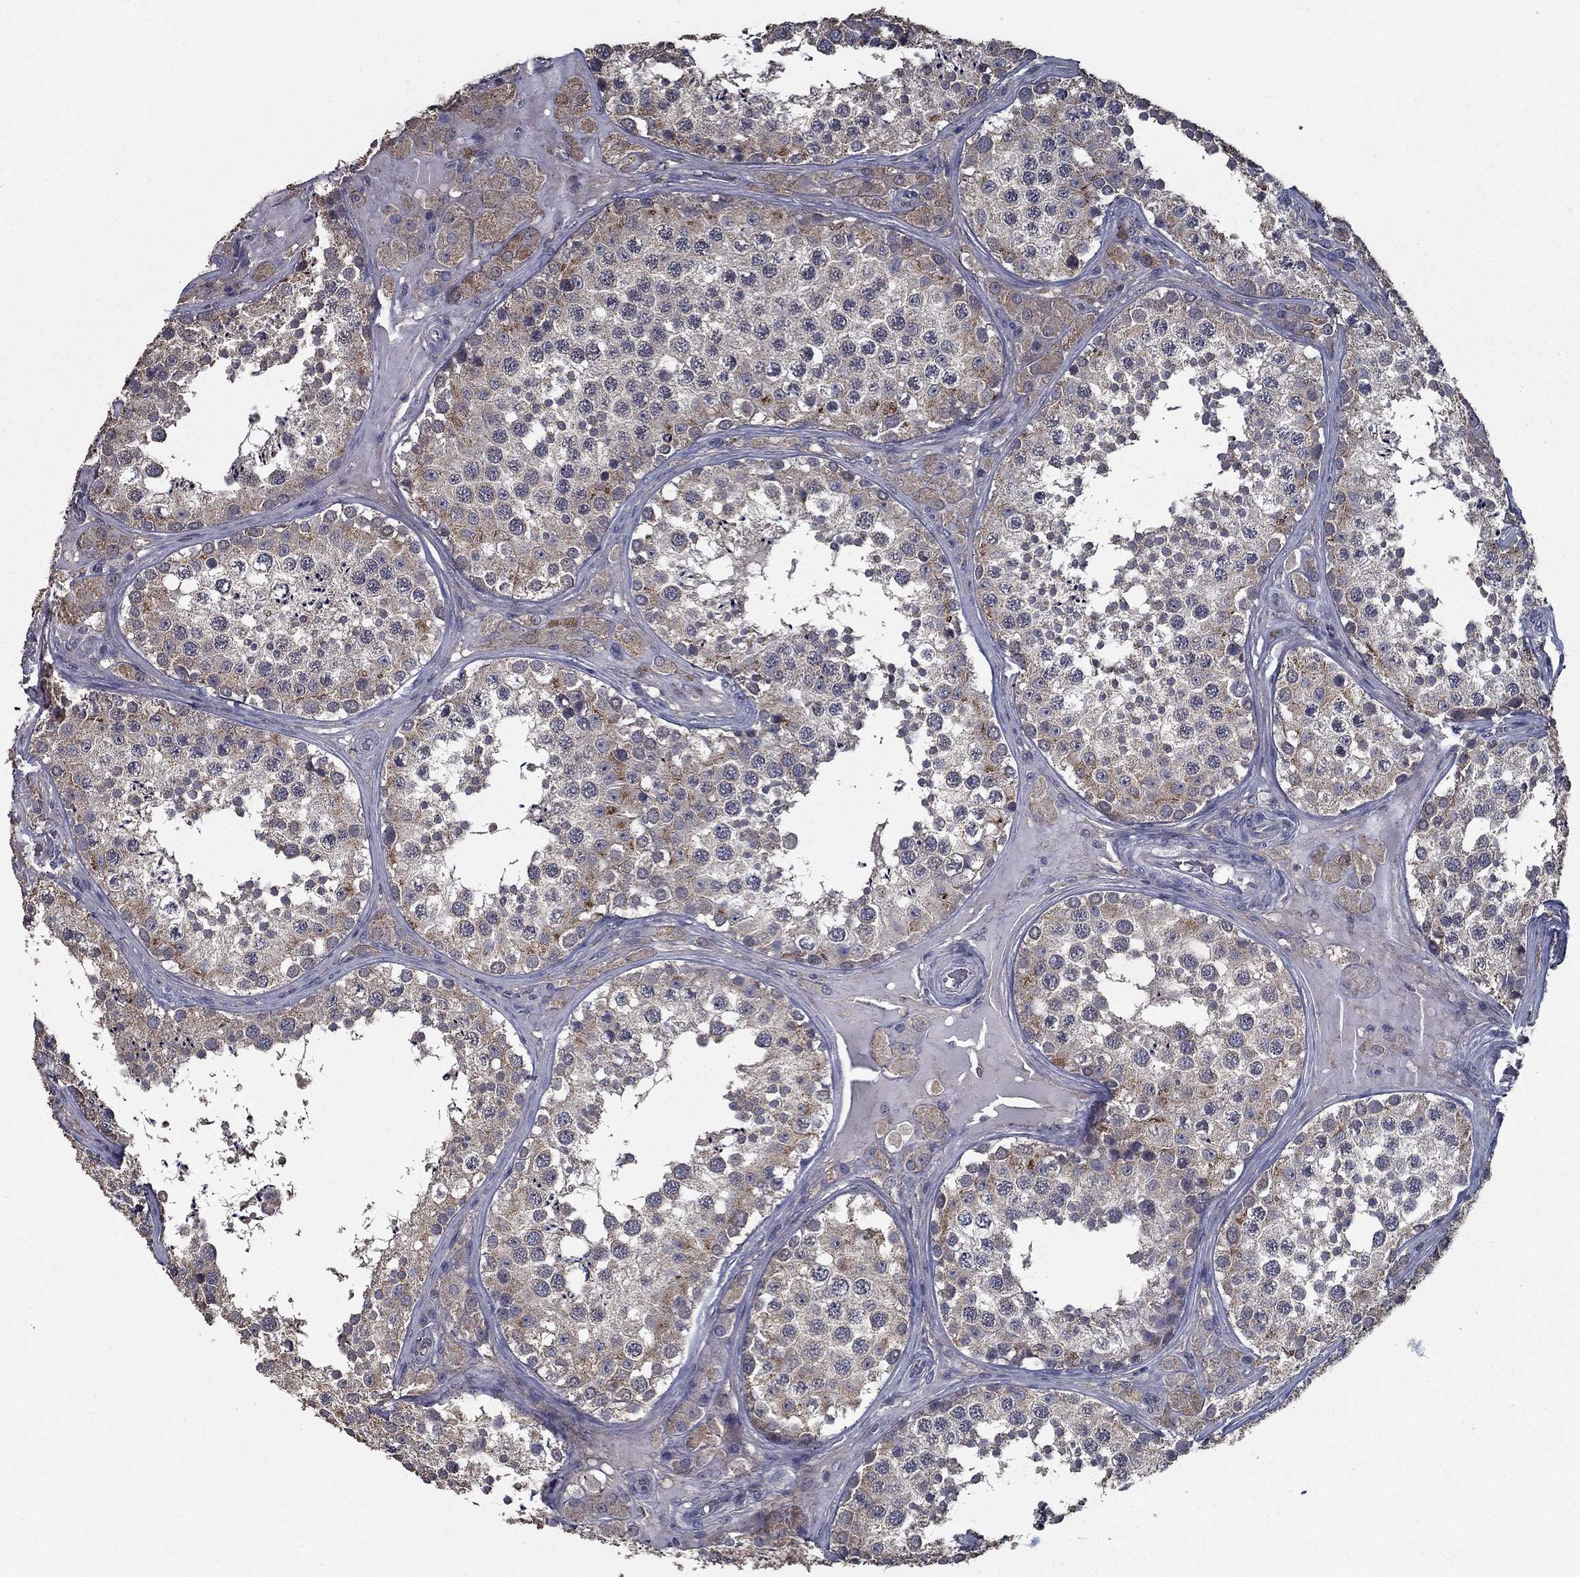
{"staining": {"intensity": "weak", "quantity": ">75%", "location": "cytoplasmic/membranous"}, "tissue": "testis", "cell_type": "Cells in seminiferous ducts", "image_type": "normal", "snomed": [{"axis": "morphology", "description": "Normal tissue, NOS"}, {"axis": "topography", "description": "Testis"}], "caption": "A histopathology image showing weak cytoplasmic/membranous expression in approximately >75% of cells in seminiferous ducts in benign testis, as visualized by brown immunohistochemical staining.", "gene": "SLC44A1", "patient": {"sex": "male", "age": 34}}